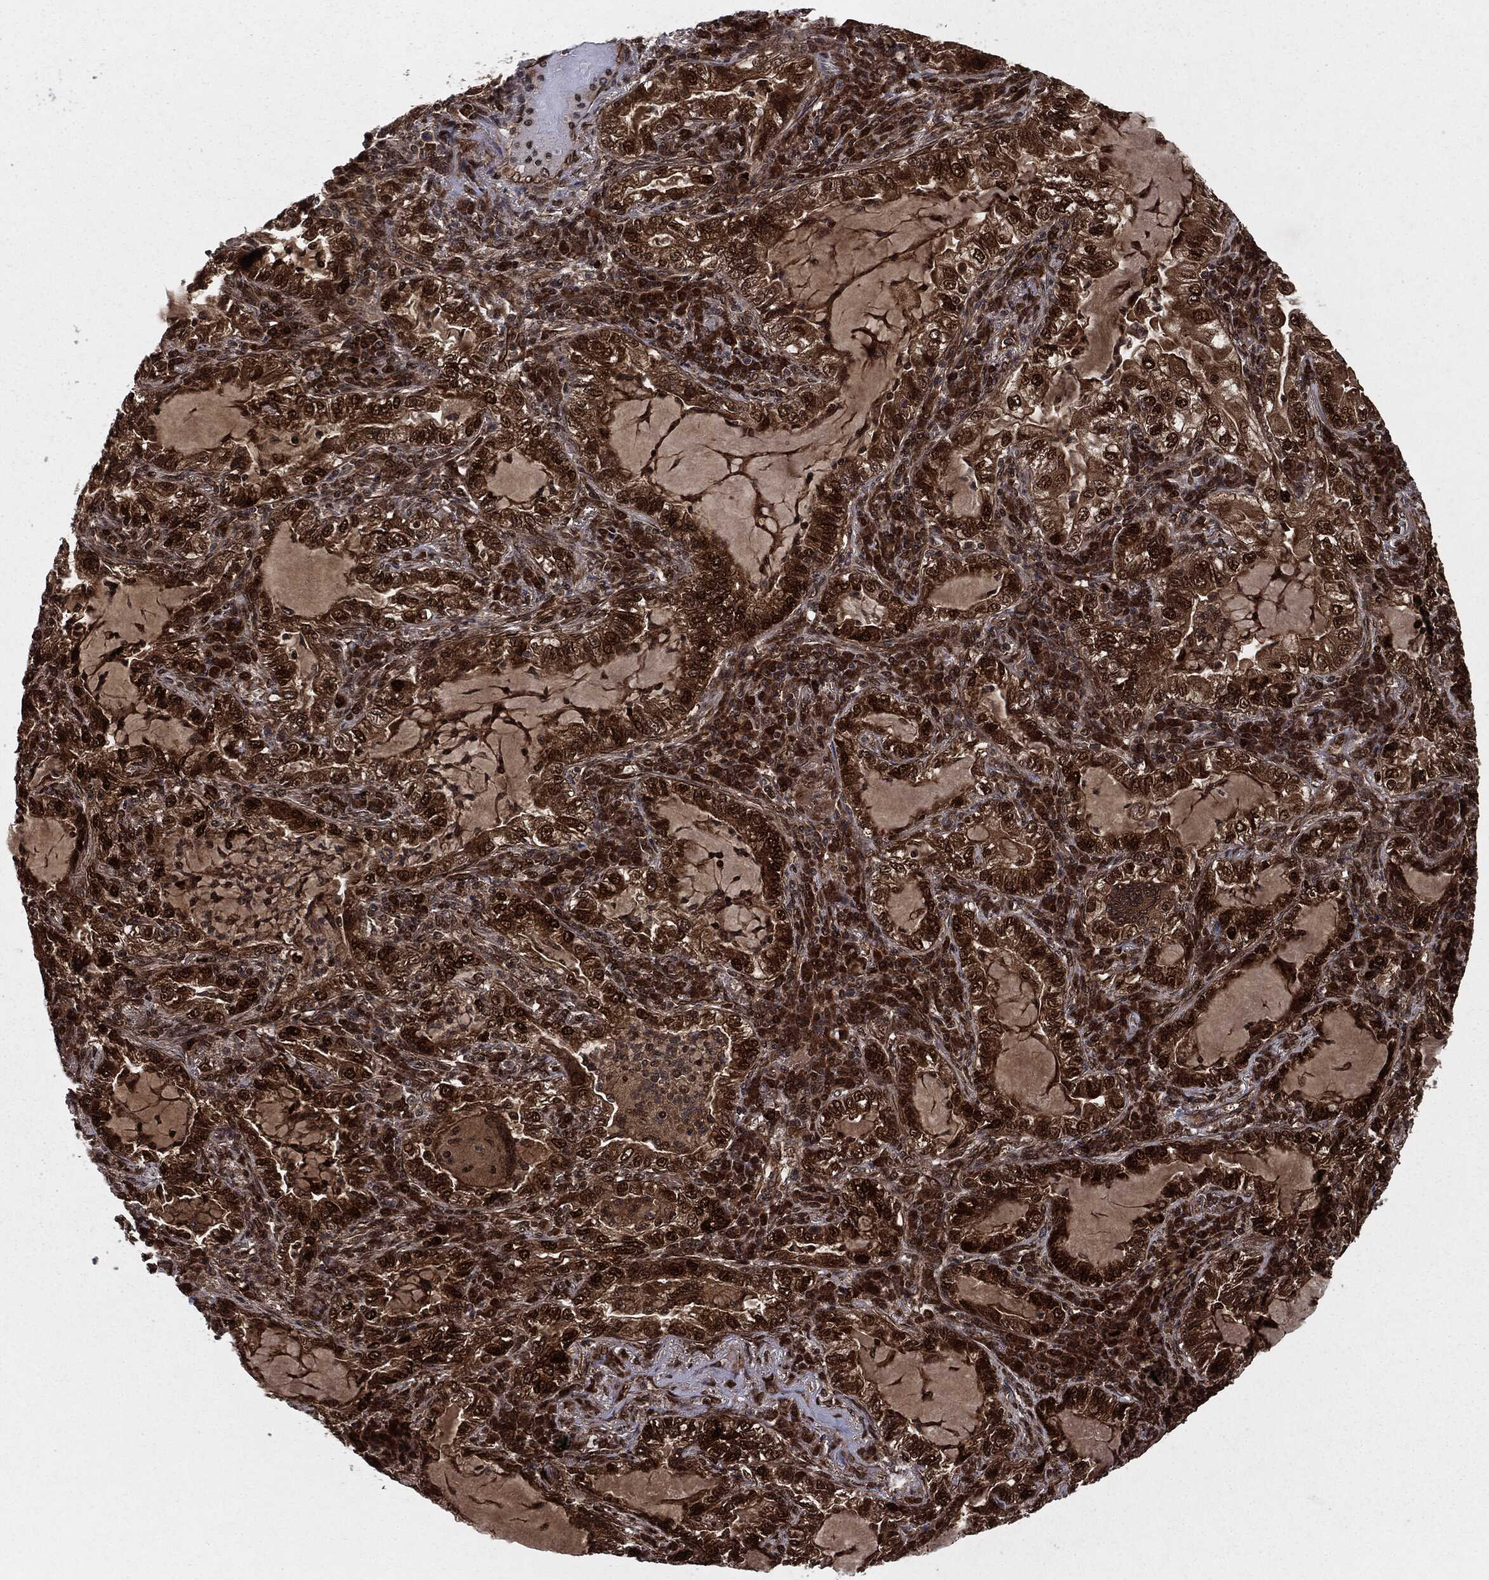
{"staining": {"intensity": "strong", "quantity": ">75%", "location": "cytoplasmic/membranous,nuclear"}, "tissue": "lung cancer", "cell_type": "Tumor cells", "image_type": "cancer", "snomed": [{"axis": "morphology", "description": "Adenocarcinoma, NOS"}, {"axis": "topography", "description": "Lung"}], "caption": "Immunohistochemistry of lung adenocarcinoma shows high levels of strong cytoplasmic/membranous and nuclear positivity in about >75% of tumor cells. Ihc stains the protein of interest in brown and the nuclei are stained blue.", "gene": "RANBP9", "patient": {"sex": "female", "age": 73}}